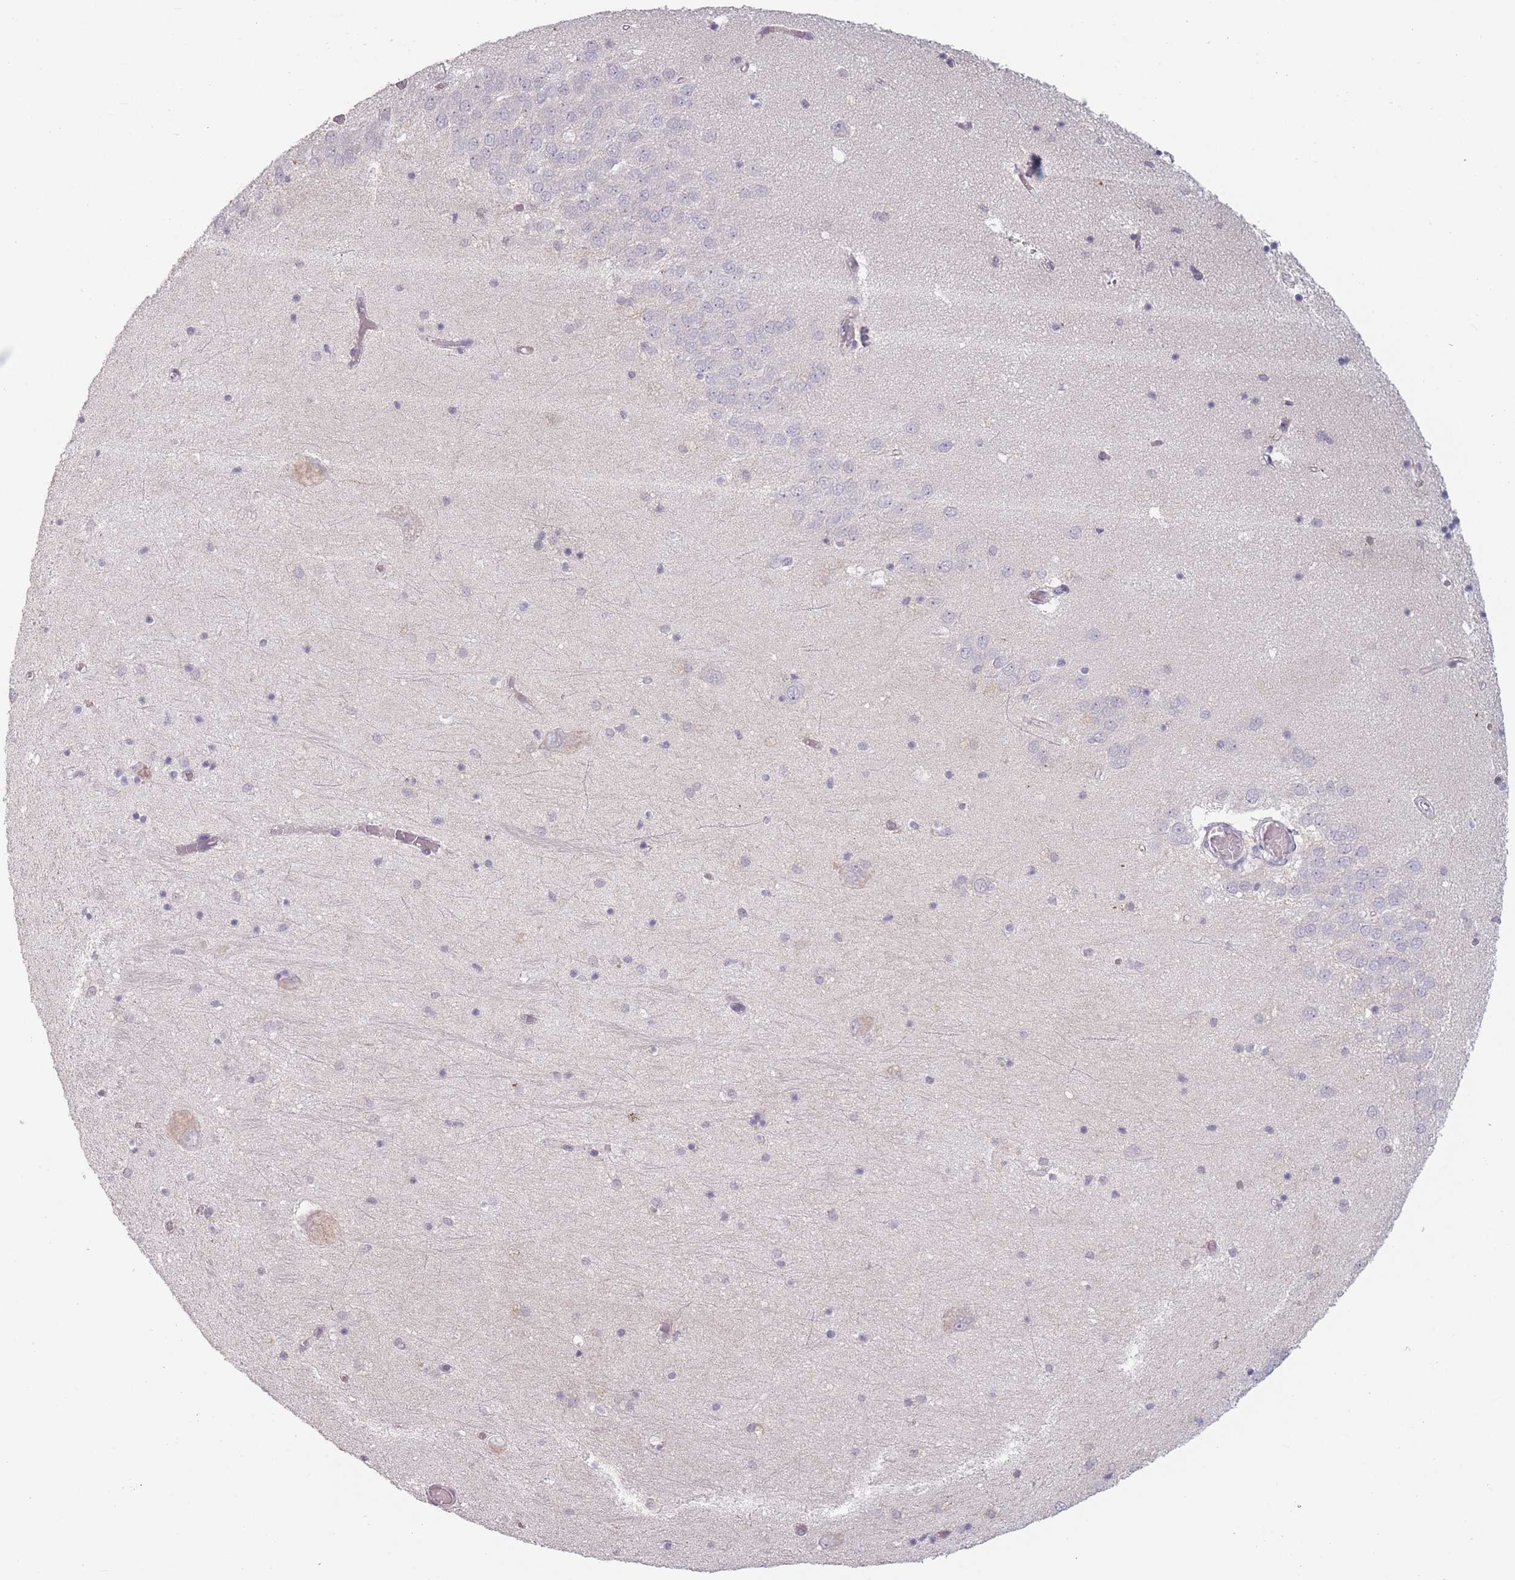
{"staining": {"intensity": "negative", "quantity": "none", "location": "none"}, "tissue": "hippocampus", "cell_type": "Glial cells", "image_type": "normal", "snomed": [{"axis": "morphology", "description": "Normal tissue, NOS"}, {"axis": "topography", "description": "Hippocampus"}], "caption": "This is an IHC photomicrograph of normal human hippocampus. There is no expression in glial cells.", "gene": "RASL10B", "patient": {"sex": "male", "age": 70}}